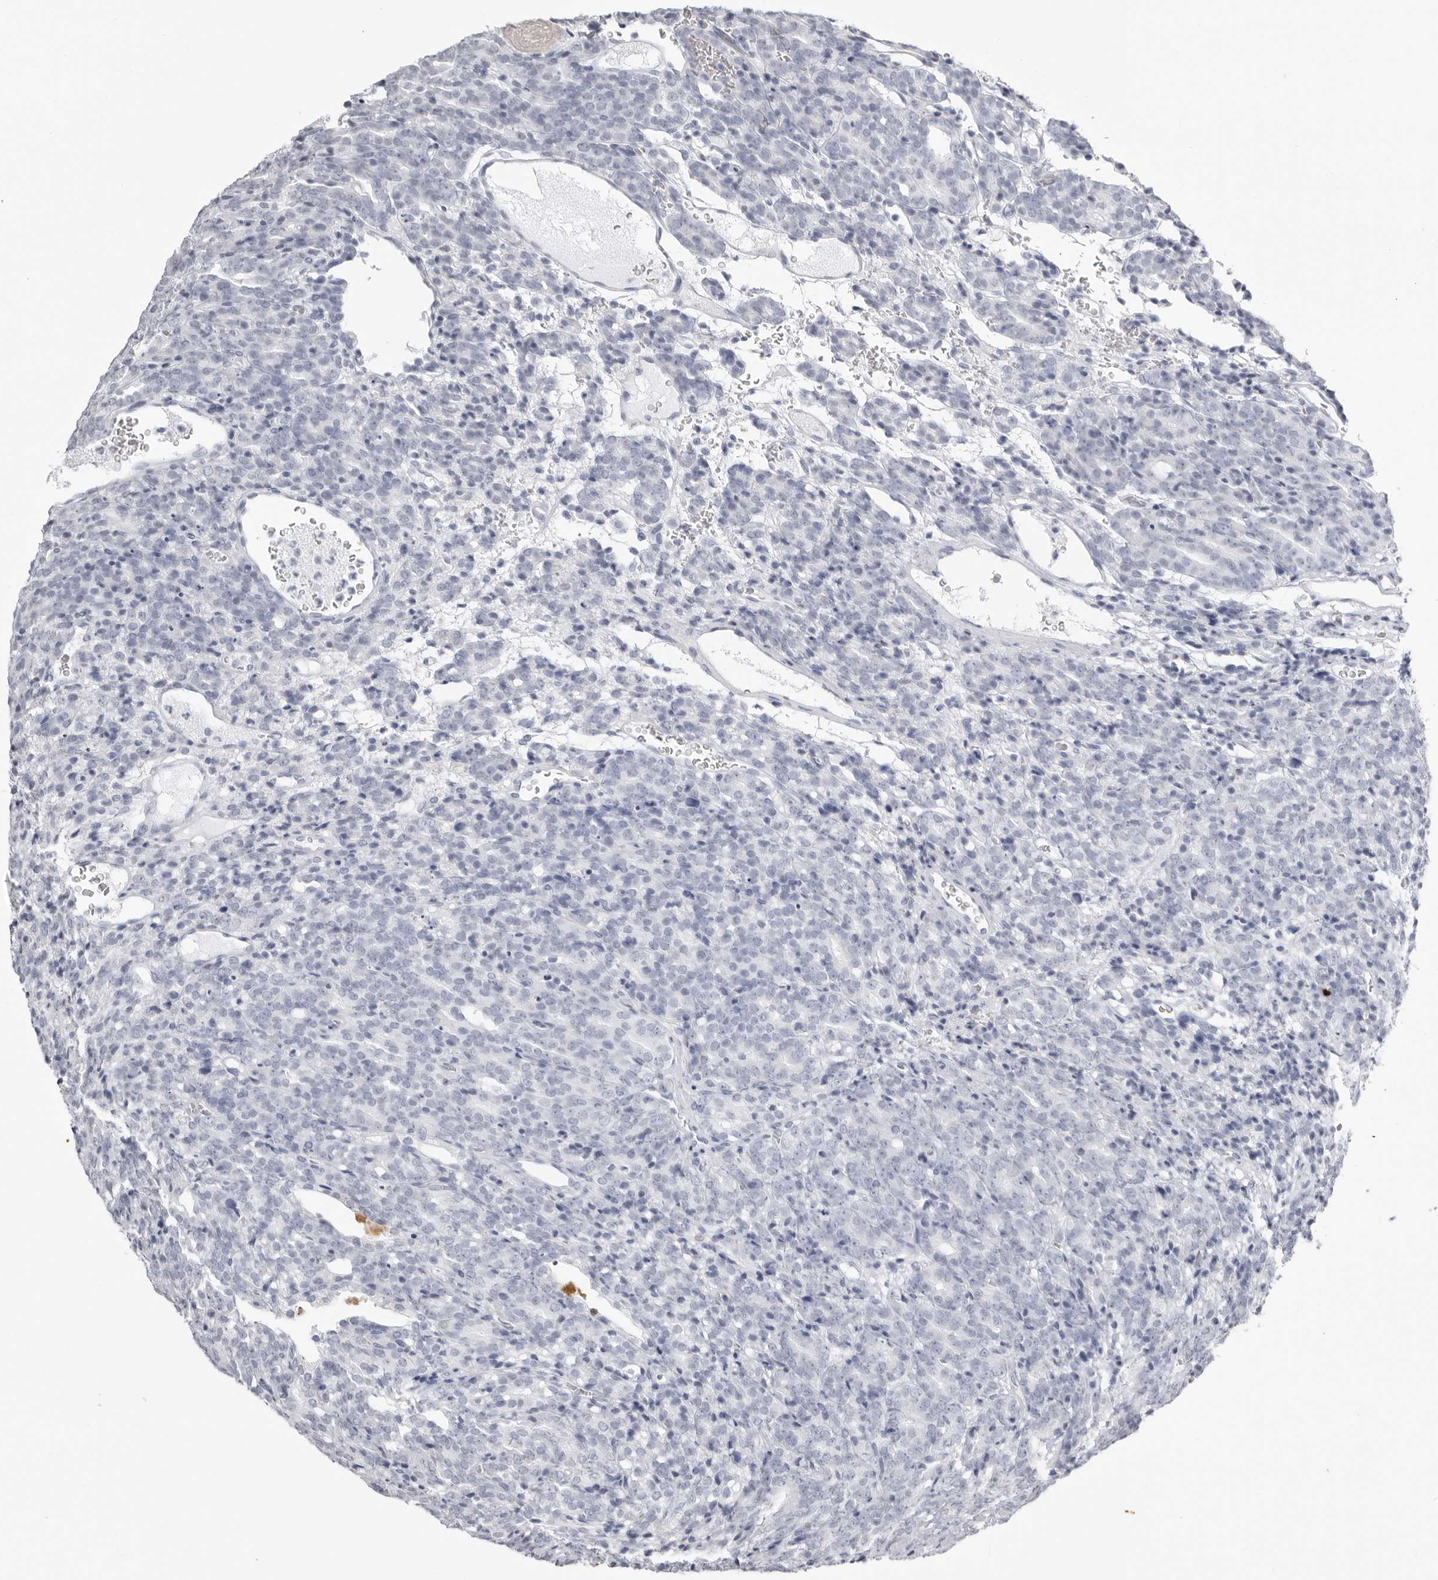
{"staining": {"intensity": "negative", "quantity": "none", "location": "none"}, "tissue": "prostate cancer", "cell_type": "Tumor cells", "image_type": "cancer", "snomed": [{"axis": "morphology", "description": "Adenocarcinoma, High grade"}, {"axis": "topography", "description": "Prostate"}], "caption": "This is an immunohistochemistry photomicrograph of human prostate cancer. There is no positivity in tumor cells.", "gene": "KLK9", "patient": {"sex": "male", "age": 62}}